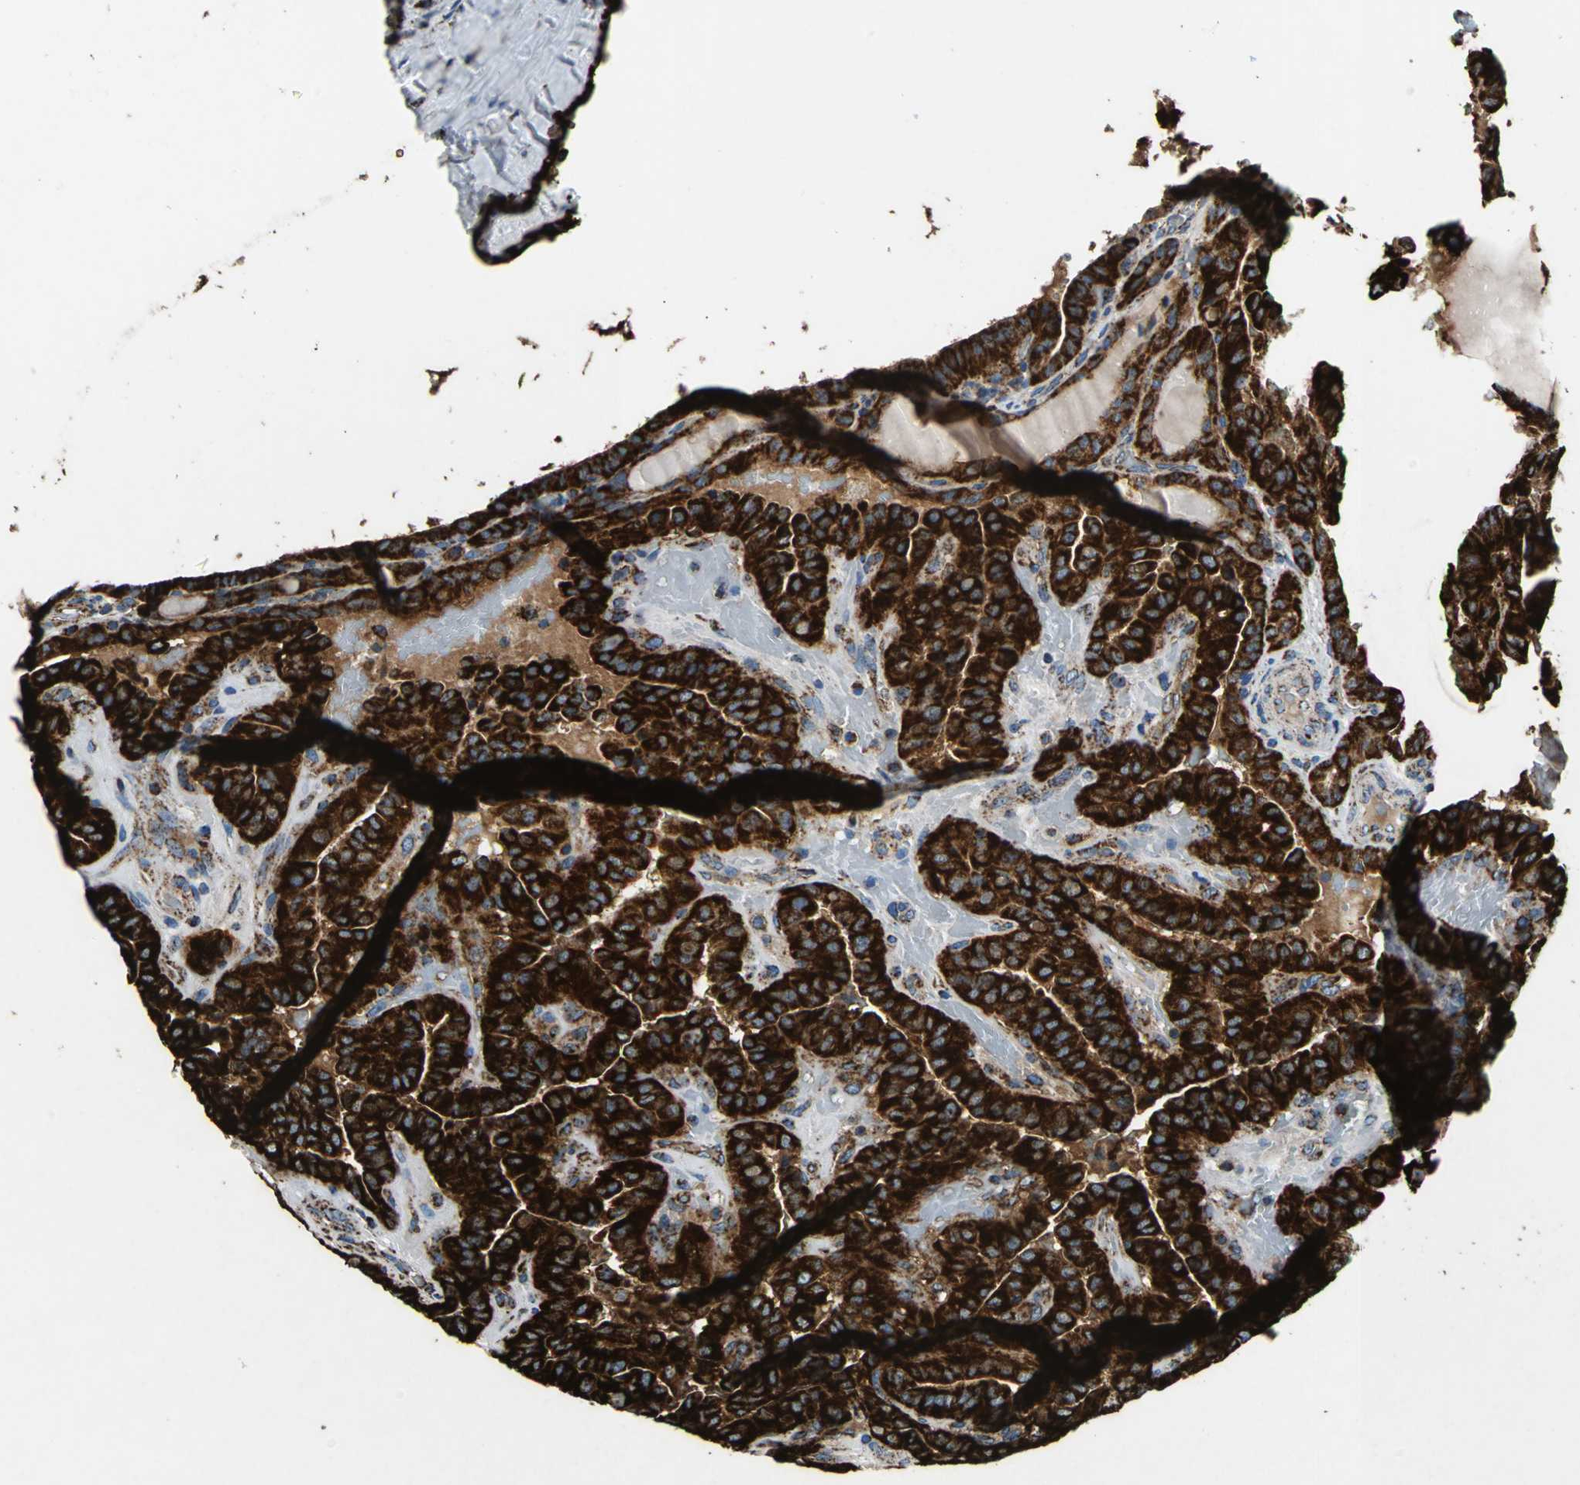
{"staining": {"intensity": "strong", "quantity": ">75%", "location": "cytoplasmic/membranous"}, "tissue": "thyroid cancer", "cell_type": "Tumor cells", "image_type": "cancer", "snomed": [{"axis": "morphology", "description": "Papillary adenocarcinoma, NOS"}, {"axis": "topography", "description": "Thyroid gland"}], "caption": "Papillary adenocarcinoma (thyroid) stained for a protein demonstrates strong cytoplasmic/membranous positivity in tumor cells.", "gene": "ECH1", "patient": {"sex": "male", "age": 77}}